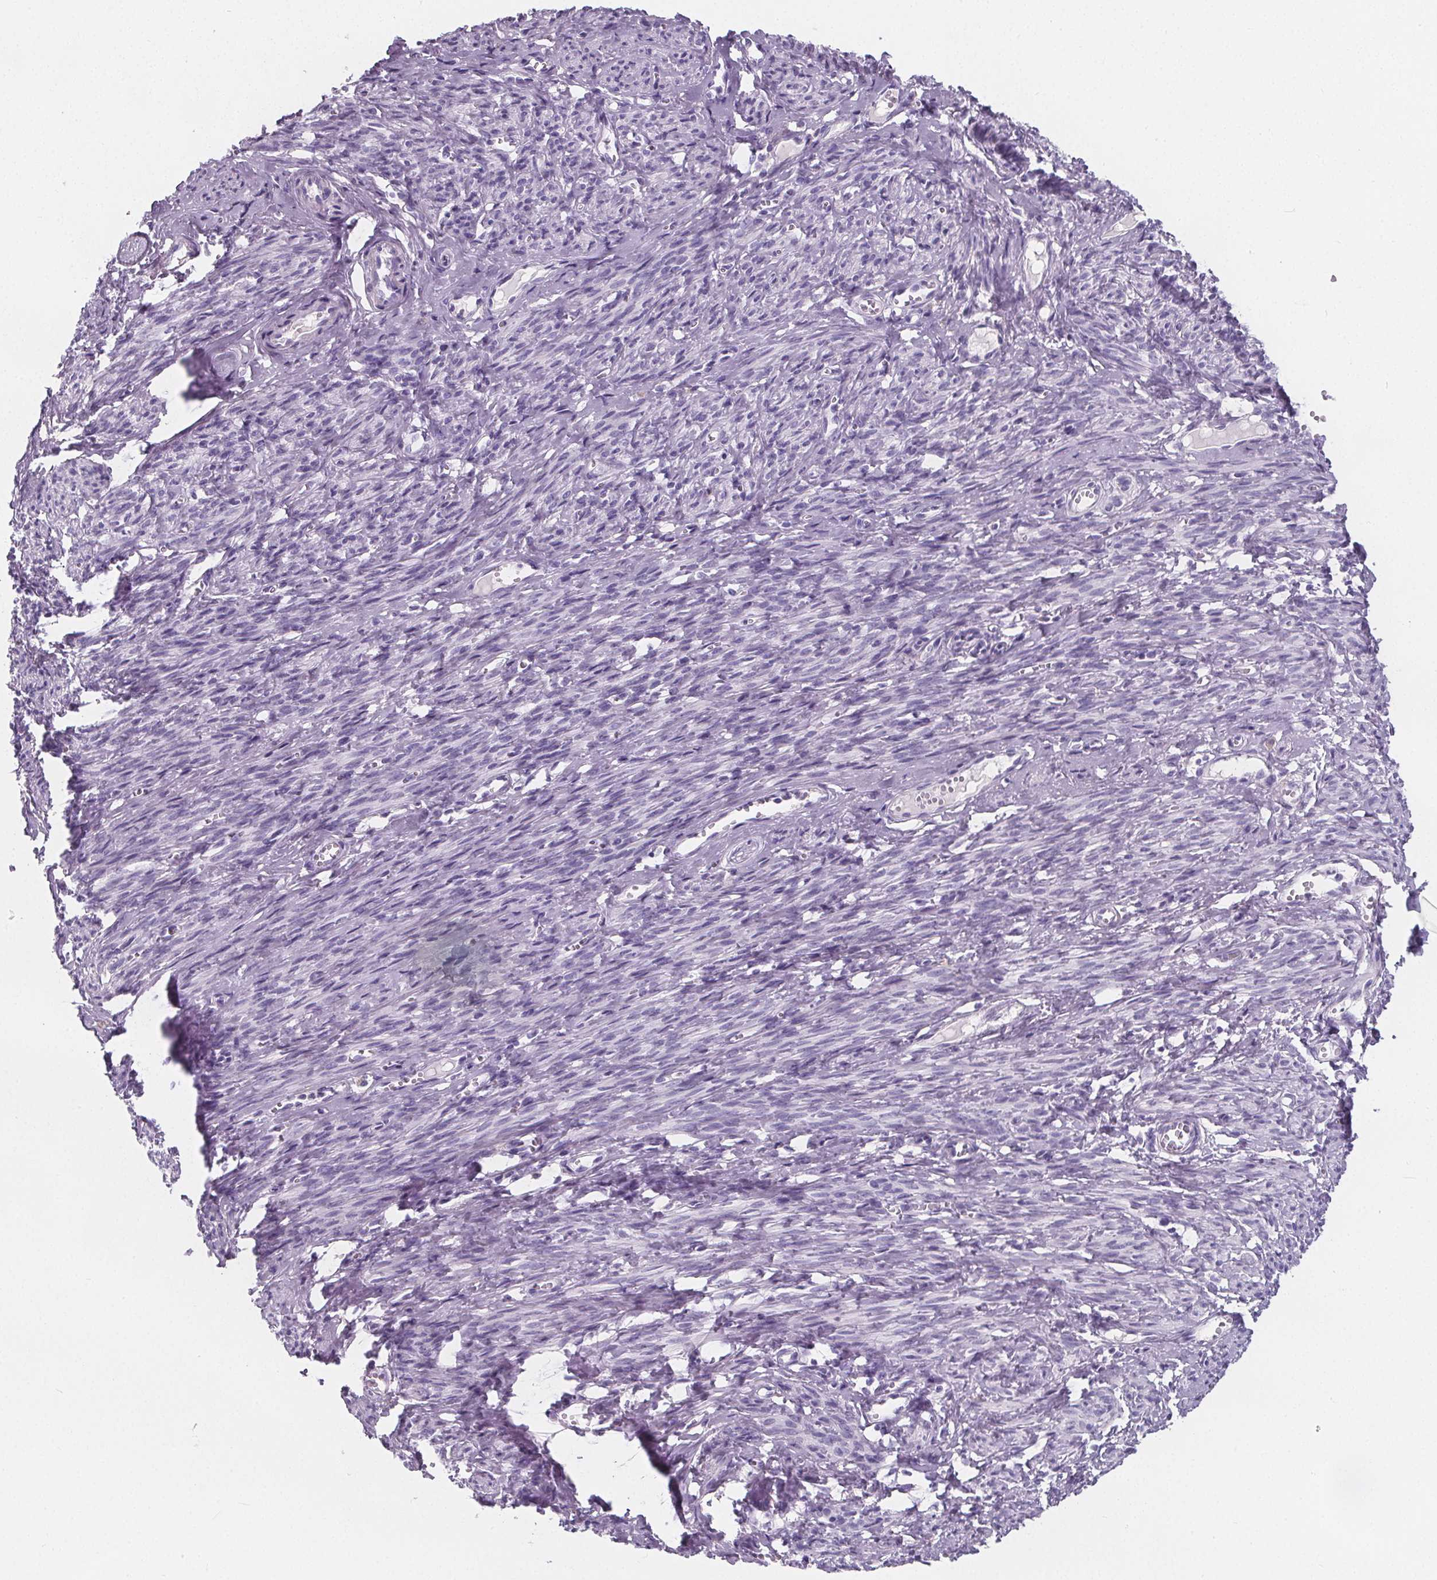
{"staining": {"intensity": "negative", "quantity": "none", "location": "none"}, "tissue": "smooth muscle", "cell_type": "Smooth muscle cells", "image_type": "normal", "snomed": [{"axis": "morphology", "description": "Normal tissue, NOS"}, {"axis": "topography", "description": "Smooth muscle"}], "caption": "A high-resolution micrograph shows IHC staining of benign smooth muscle, which shows no significant expression in smooth muscle cells.", "gene": "ADRB1", "patient": {"sex": "female", "age": 65}}